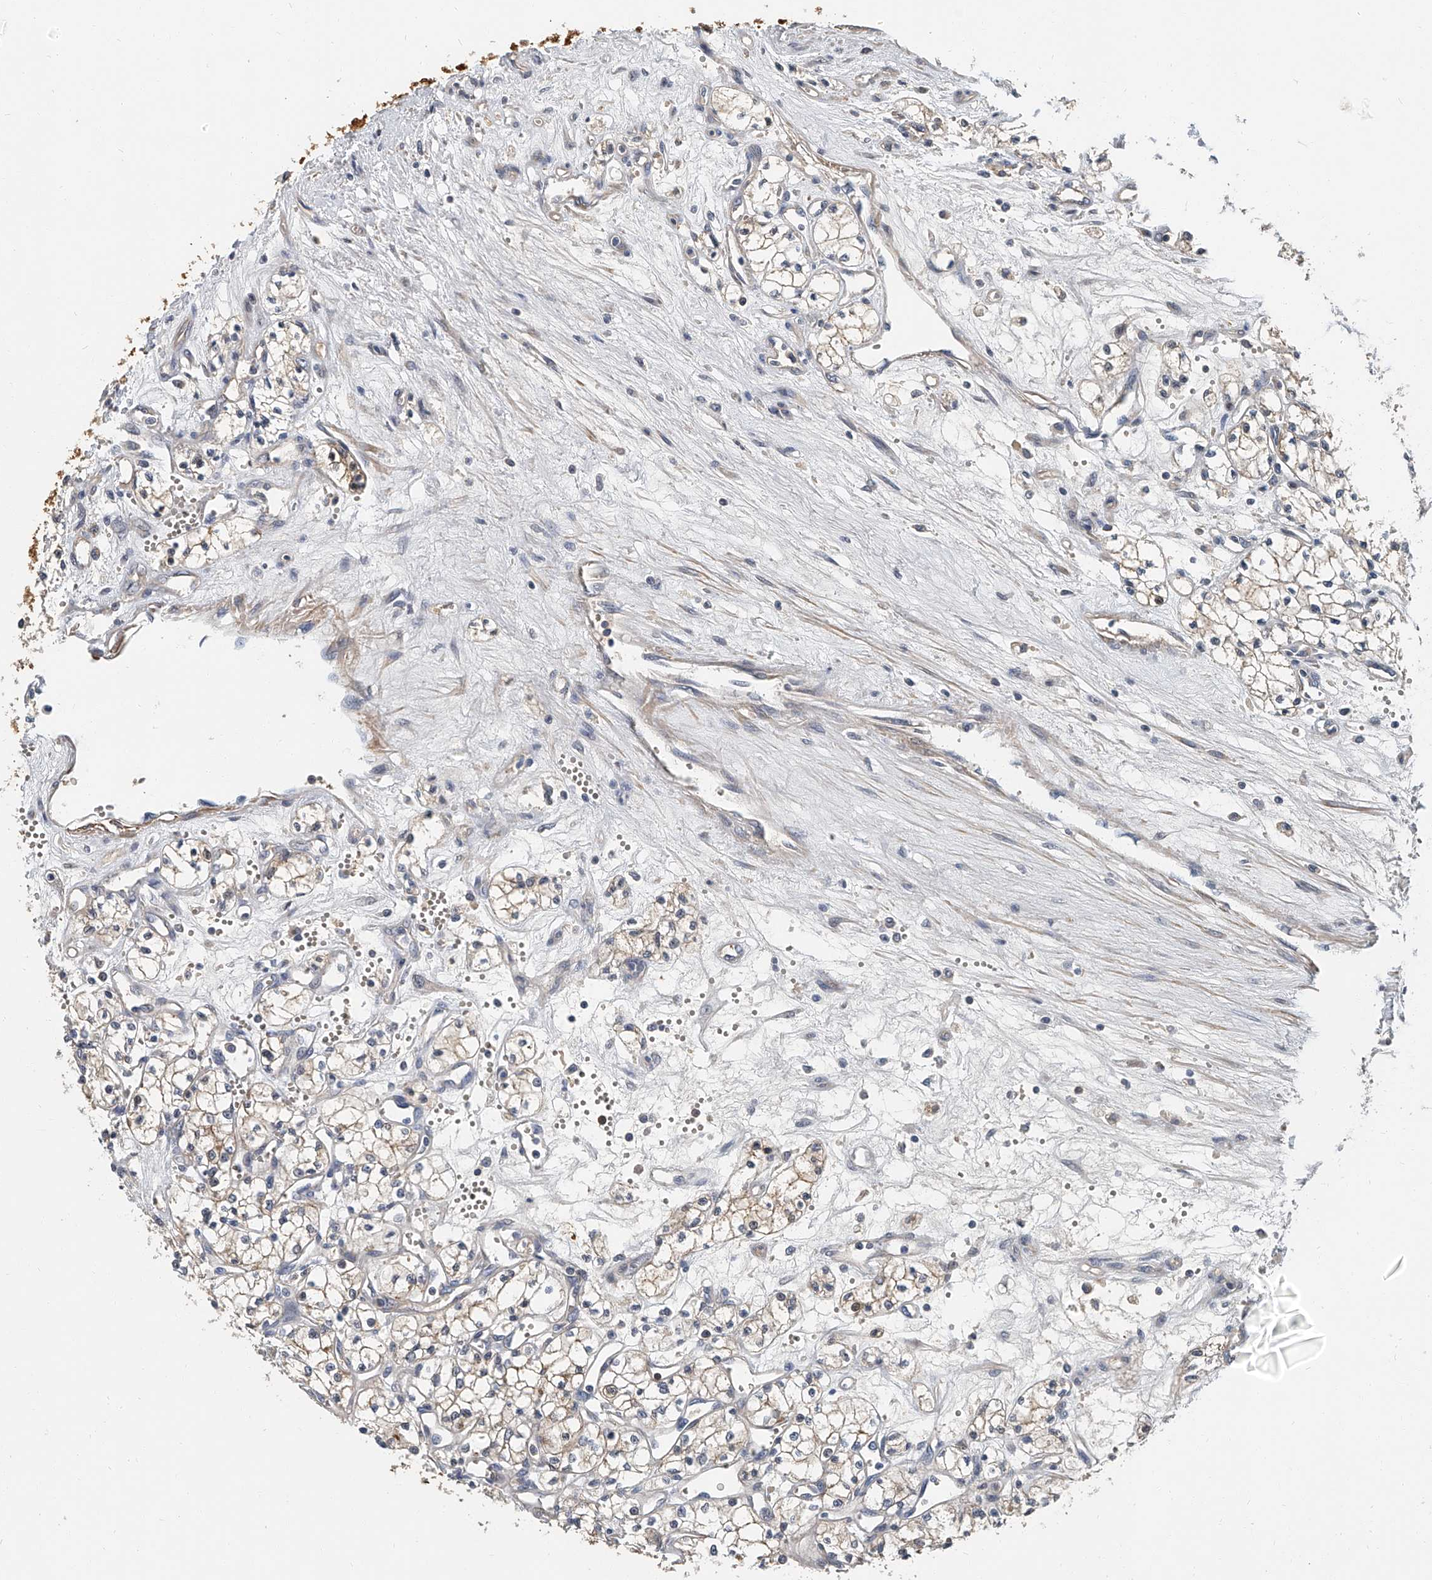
{"staining": {"intensity": "weak", "quantity": ">75%", "location": "cytoplasmic/membranous"}, "tissue": "renal cancer", "cell_type": "Tumor cells", "image_type": "cancer", "snomed": [{"axis": "morphology", "description": "Adenocarcinoma, NOS"}, {"axis": "topography", "description": "Kidney"}], "caption": "Renal cancer stained for a protein exhibits weak cytoplasmic/membranous positivity in tumor cells.", "gene": "CD200", "patient": {"sex": "male", "age": 59}}